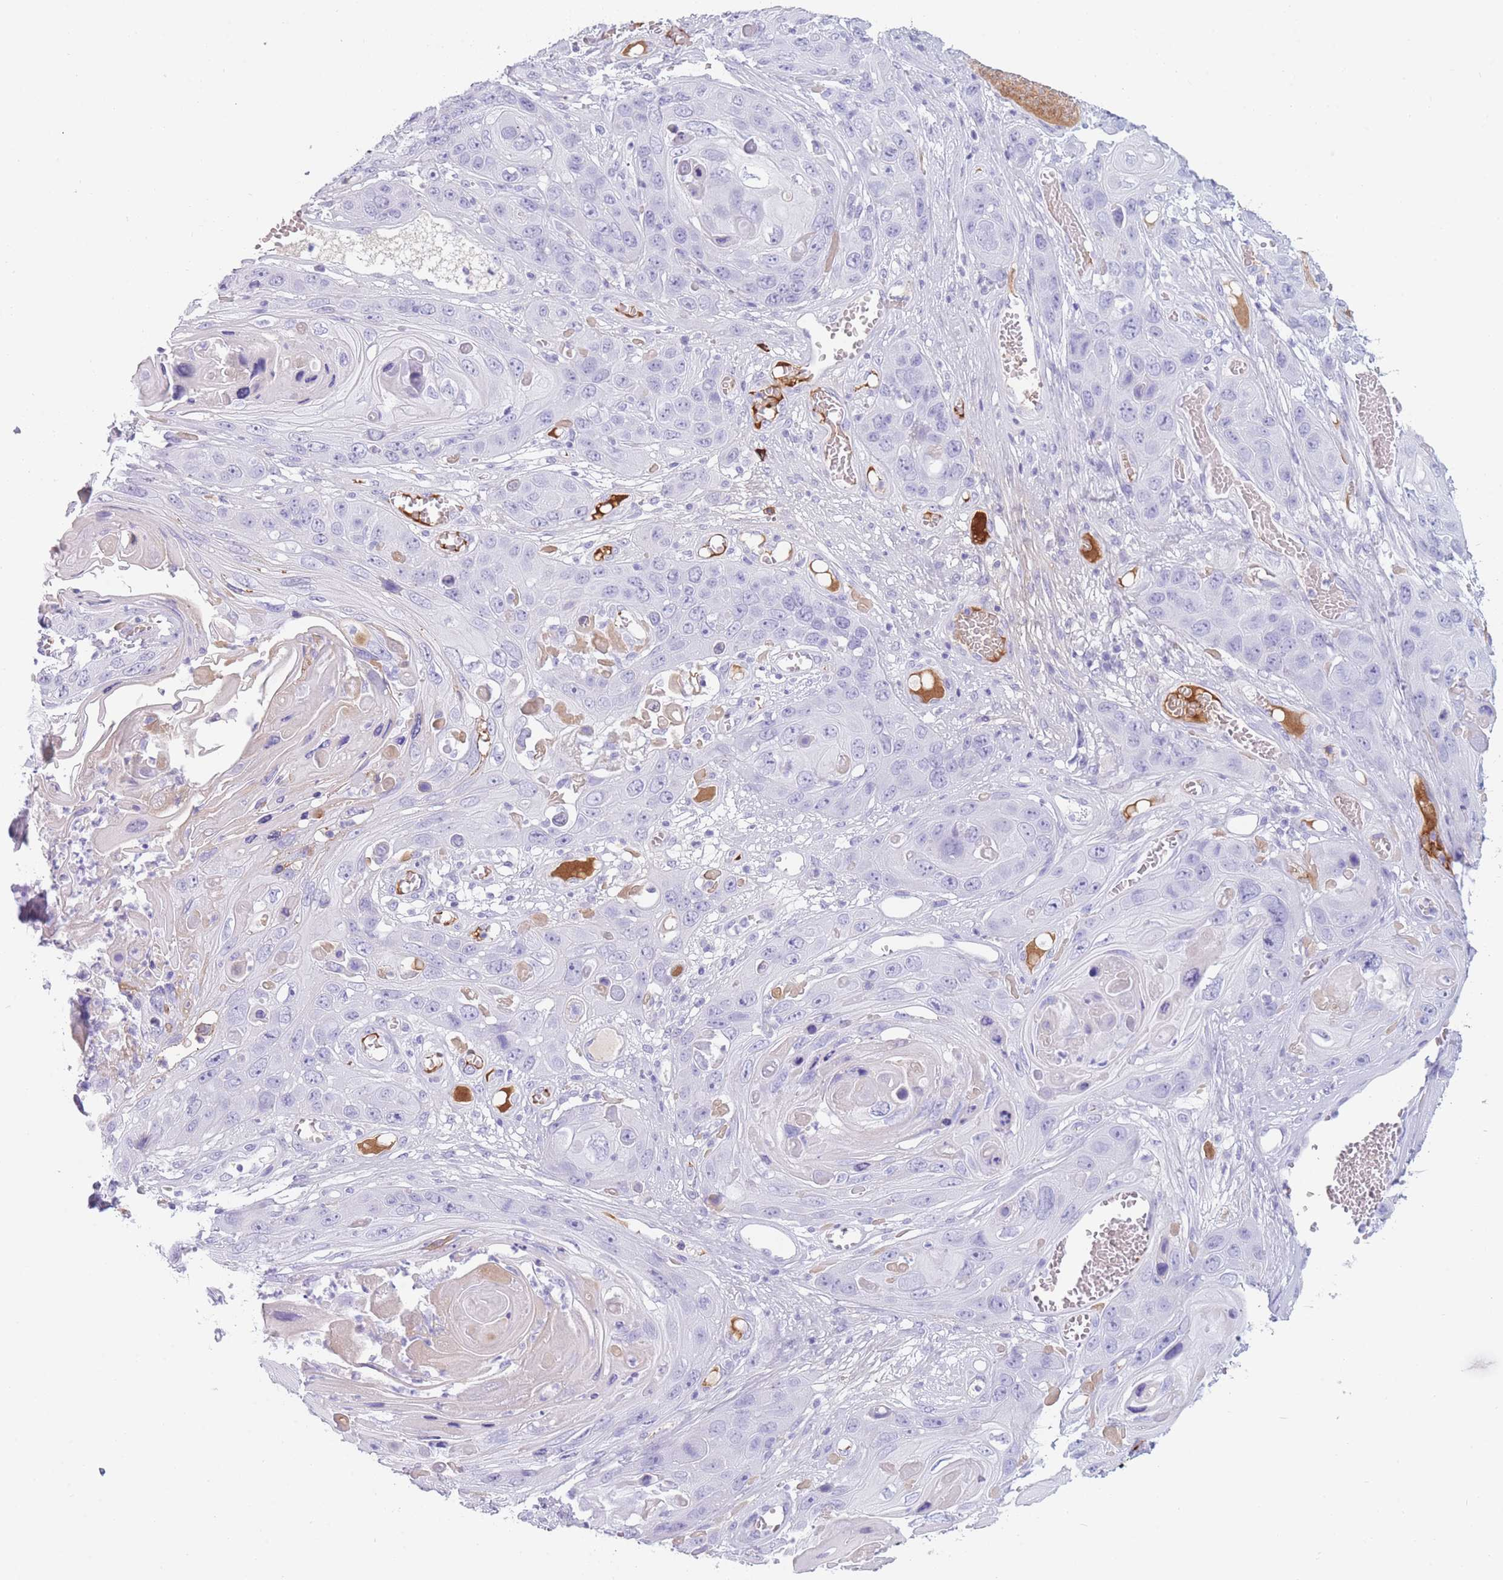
{"staining": {"intensity": "negative", "quantity": "none", "location": "none"}, "tissue": "skin cancer", "cell_type": "Tumor cells", "image_type": "cancer", "snomed": [{"axis": "morphology", "description": "Squamous cell carcinoma, NOS"}, {"axis": "topography", "description": "Skin"}], "caption": "Tumor cells are negative for protein expression in human squamous cell carcinoma (skin).", "gene": "TNFSF11", "patient": {"sex": "male", "age": 55}}